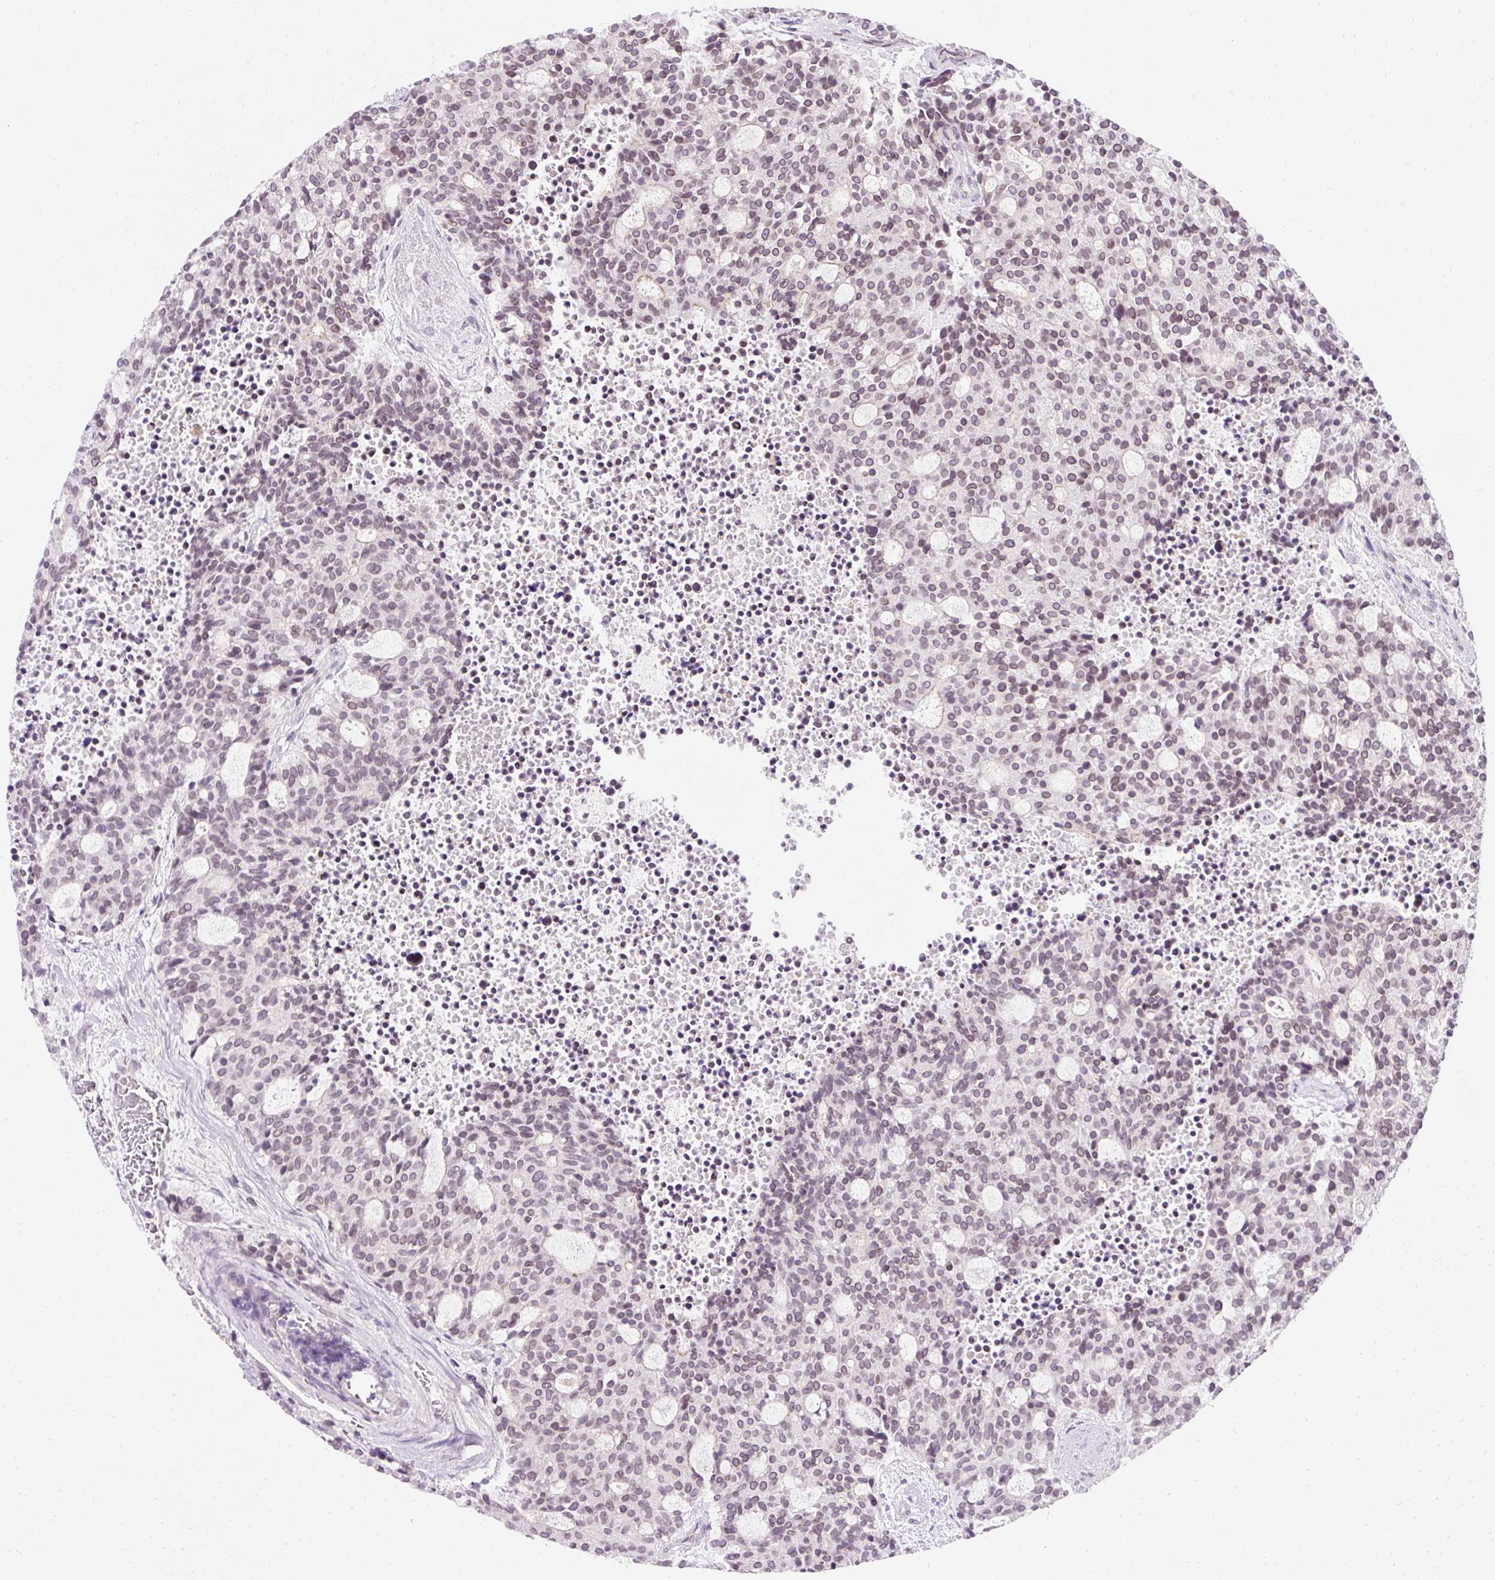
{"staining": {"intensity": "weak", "quantity": ">75%", "location": "cytoplasmic/membranous,nuclear"}, "tissue": "carcinoid", "cell_type": "Tumor cells", "image_type": "cancer", "snomed": [{"axis": "morphology", "description": "Carcinoid, malignant, NOS"}, {"axis": "topography", "description": "Pancreas"}], "caption": "The photomicrograph exhibits staining of carcinoid, revealing weak cytoplasmic/membranous and nuclear protein staining (brown color) within tumor cells.", "gene": "ZNF610", "patient": {"sex": "female", "age": 54}}